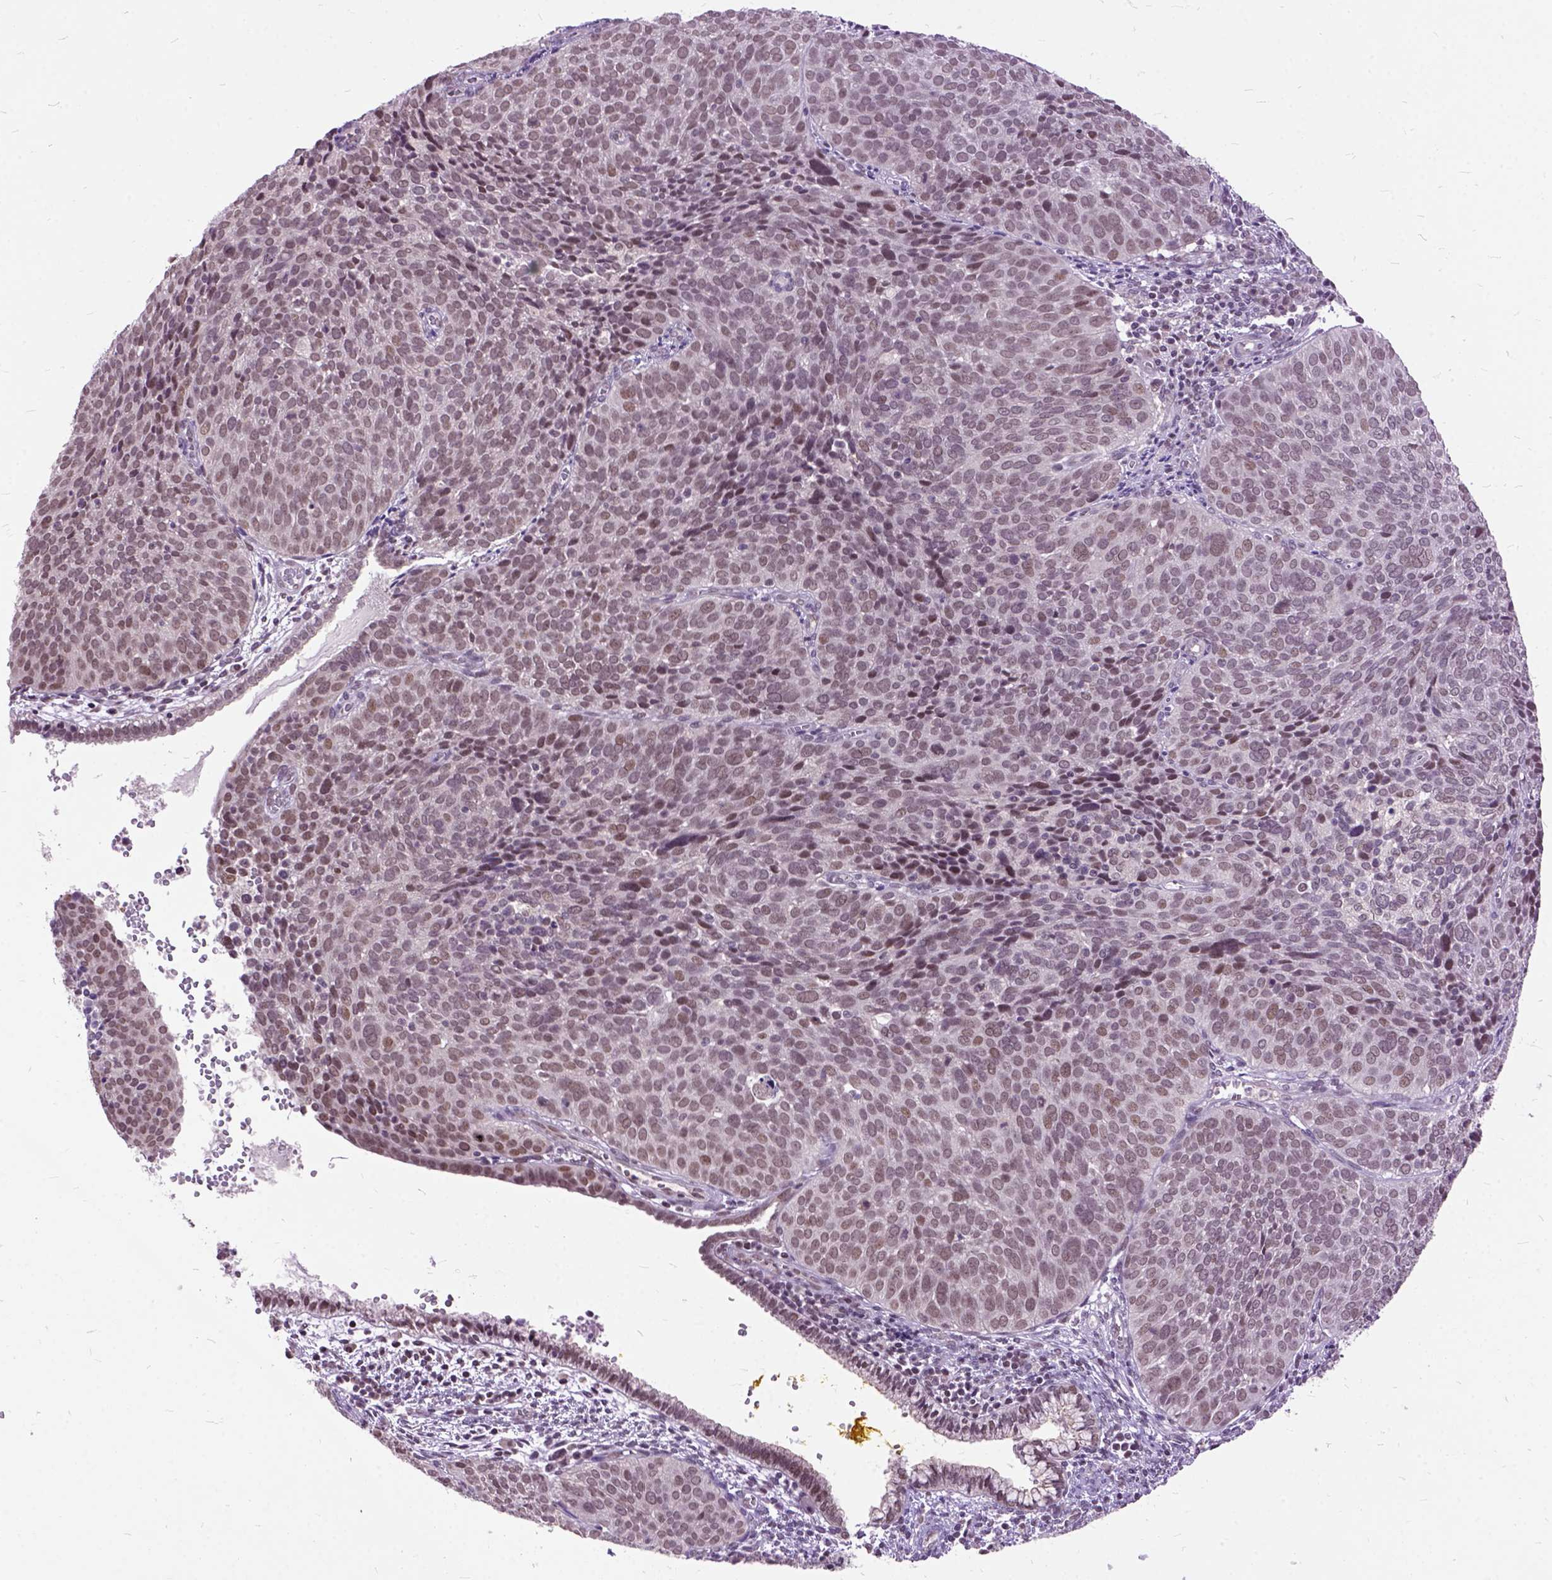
{"staining": {"intensity": "weak", "quantity": ">75%", "location": "nuclear"}, "tissue": "cervical cancer", "cell_type": "Tumor cells", "image_type": "cancer", "snomed": [{"axis": "morphology", "description": "Squamous cell carcinoma, NOS"}, {"axis": "topography", "description": "Cervix"}], "caption": "Immunohistochemistry (IHC) micrograph of neoplastic tissue: squamous cell carcinoma (cervical) stained using immunohistochemistry (IHC) demonstrates low levels of weak protein expression localized specifically in the nuclear of tumor cells, appearing as a nuclear brown color.", "gene": "ORC5", "patient": {"sex": "female", "age": 39}}